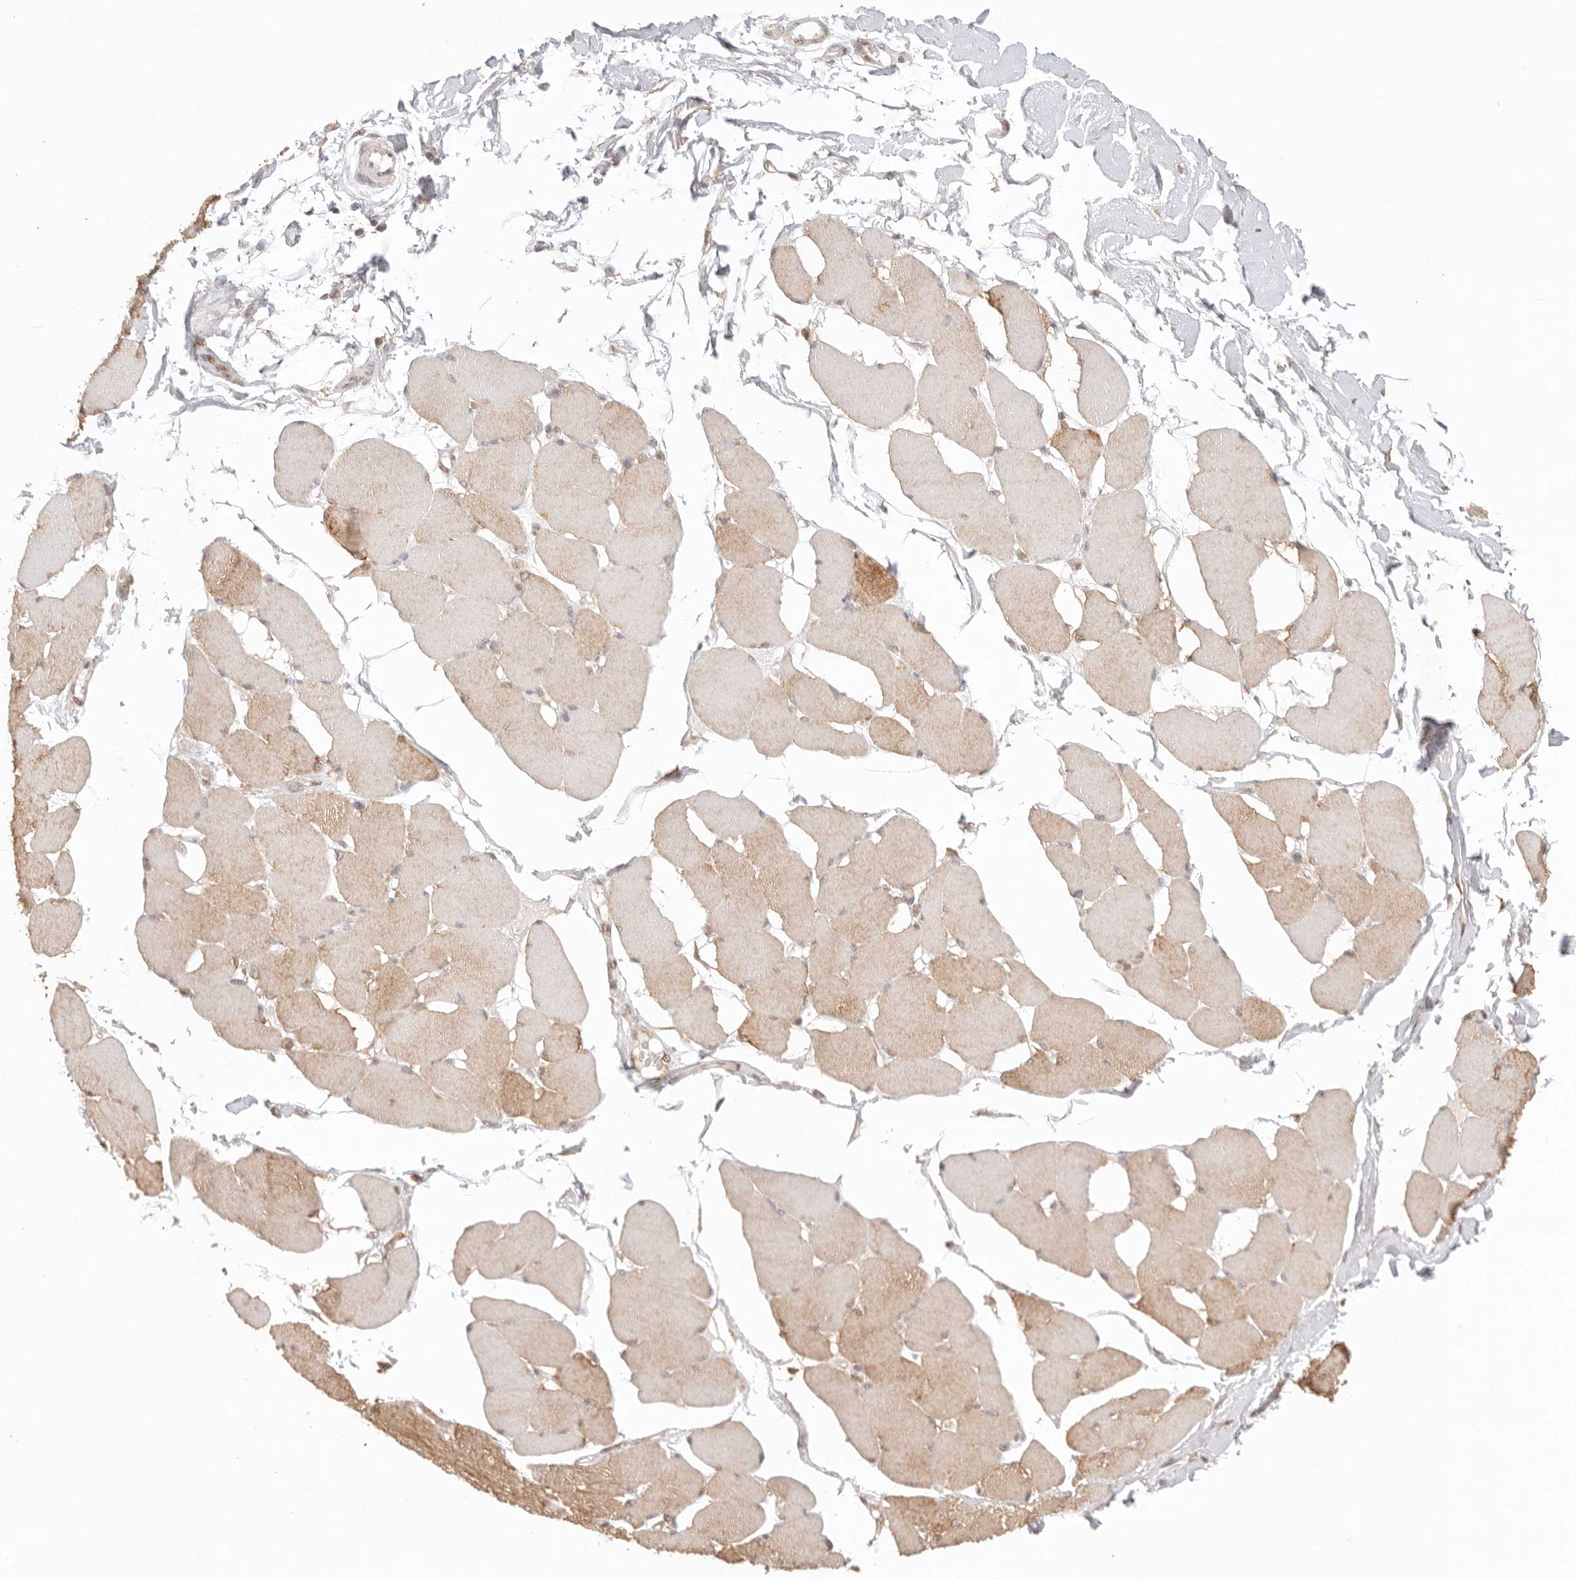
{"staining": {"intensity": "weak", "quantity": "<25%", "location": "cytoplasmic/membranous"}, "tissue": "skeletal muscle", "cell_type": "Myocytes", "image_type": "normal", "snomed": [{"axis": "morphology", "description": "Normal tissue, NOS"}, {"axis": "topography", "description": "Skin"}, {"axis": "topography", "description": "Skeletal muscle"}], "caption": "The image displays no significant expression in myocytes of skeletal muscle. Nuclei are stained in blue.", "gene": "IL1R2", "patient": {"sex": "male", "age": 83}}